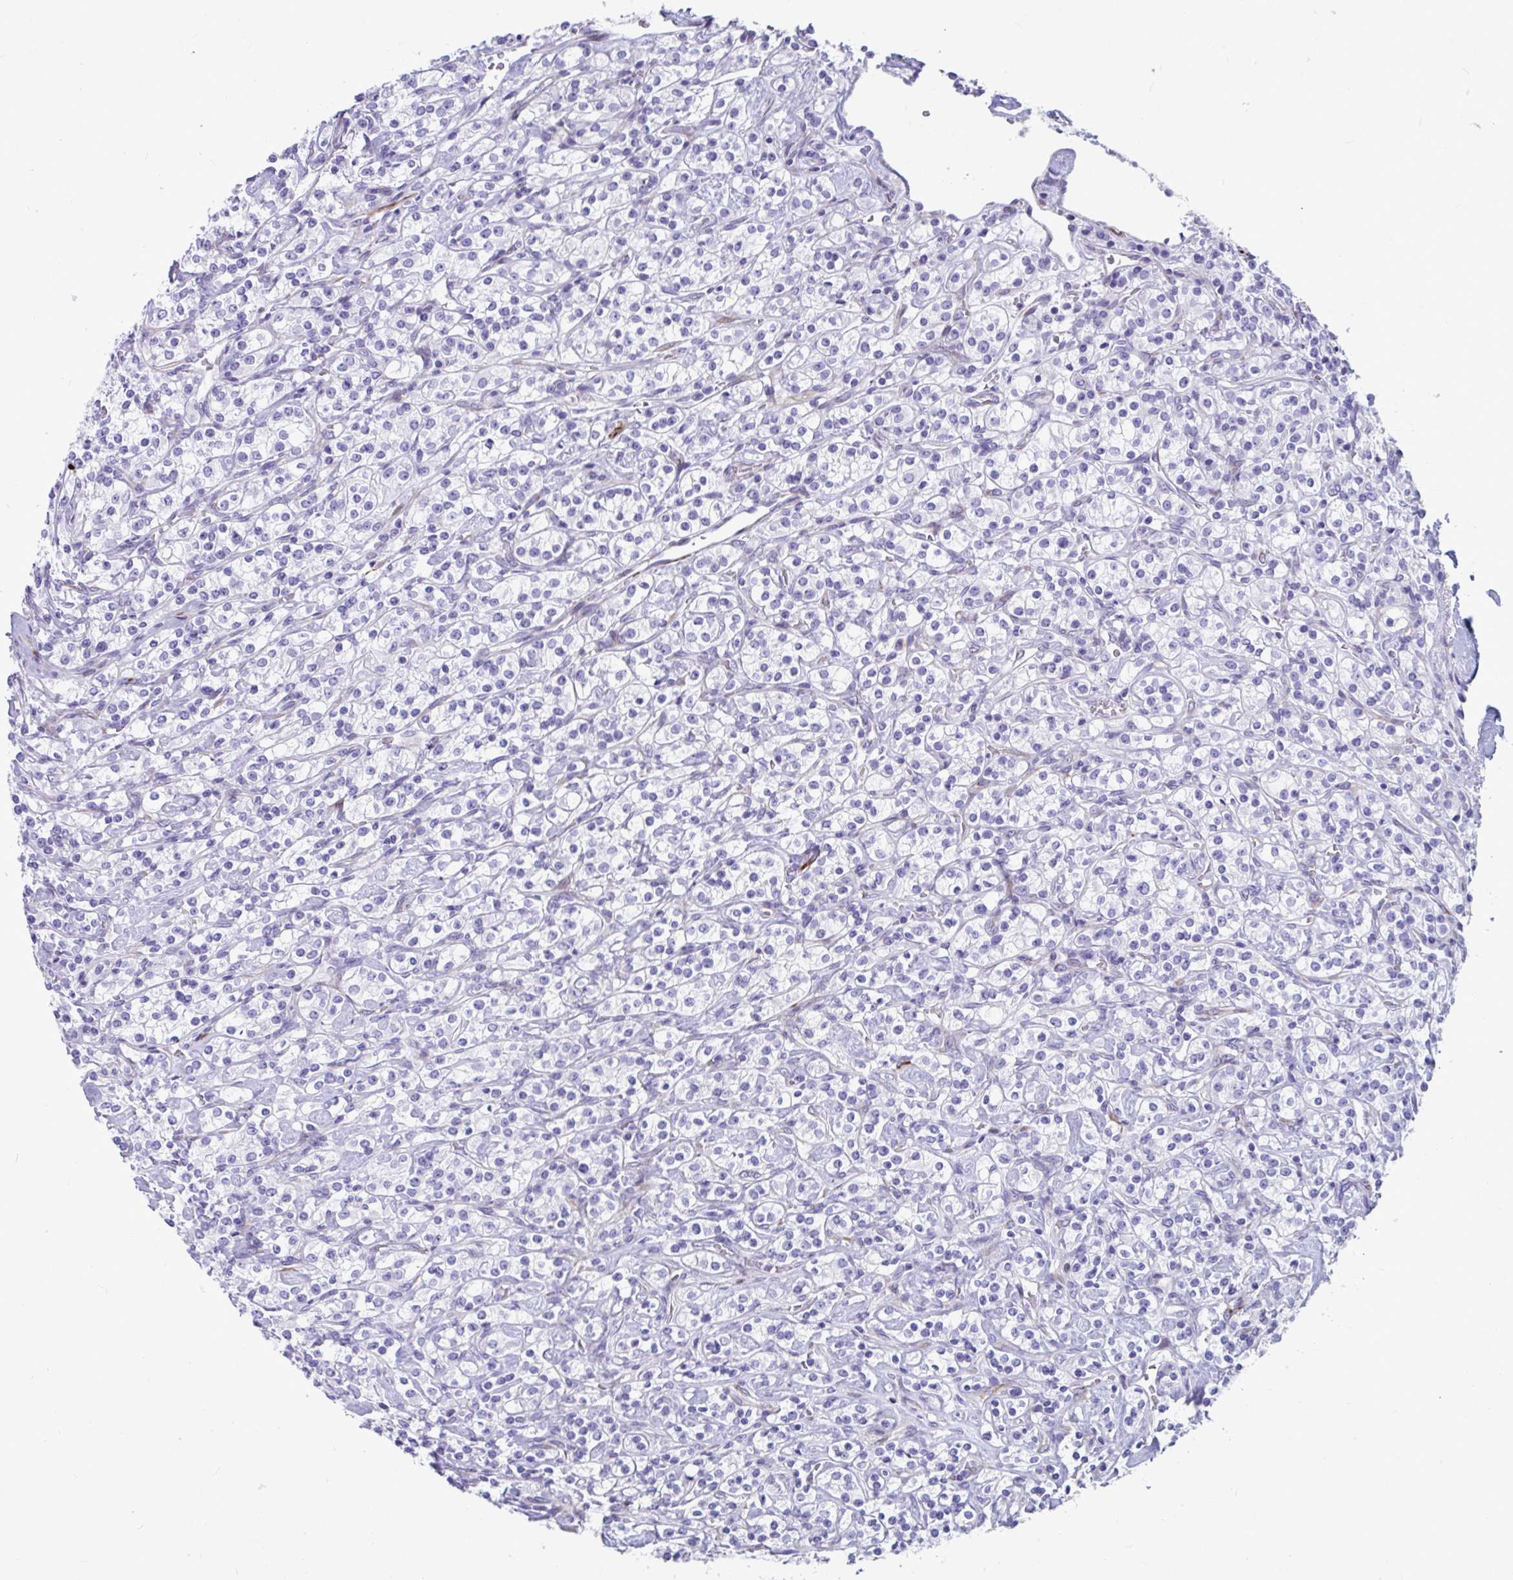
{"staining": {"intensity": "negative", "quantity": "none", "location": "none"}, "tissue": "renal cancer", "cell_type": "Tumor cells", "image_type": "cancer", "snomed": [{"axis": "morphology", "description": "Adenocarcinoma, NOS"}, {"axis": "topography", "description": "Kidney"}], "caption": "An IHC histopathology image of renal adenocarcinoma is shown. There is no staining in tumor cells of renal adenocarcinoma. Brightfield microscopy of immunohistochemistry stained with DAB (3,3'-diaminobenzidine) (brown) and hematoxylin (blue), captured at high magnification.", "gene": "GRXCR2", "patient": {"sex": "male", "age": 77}}